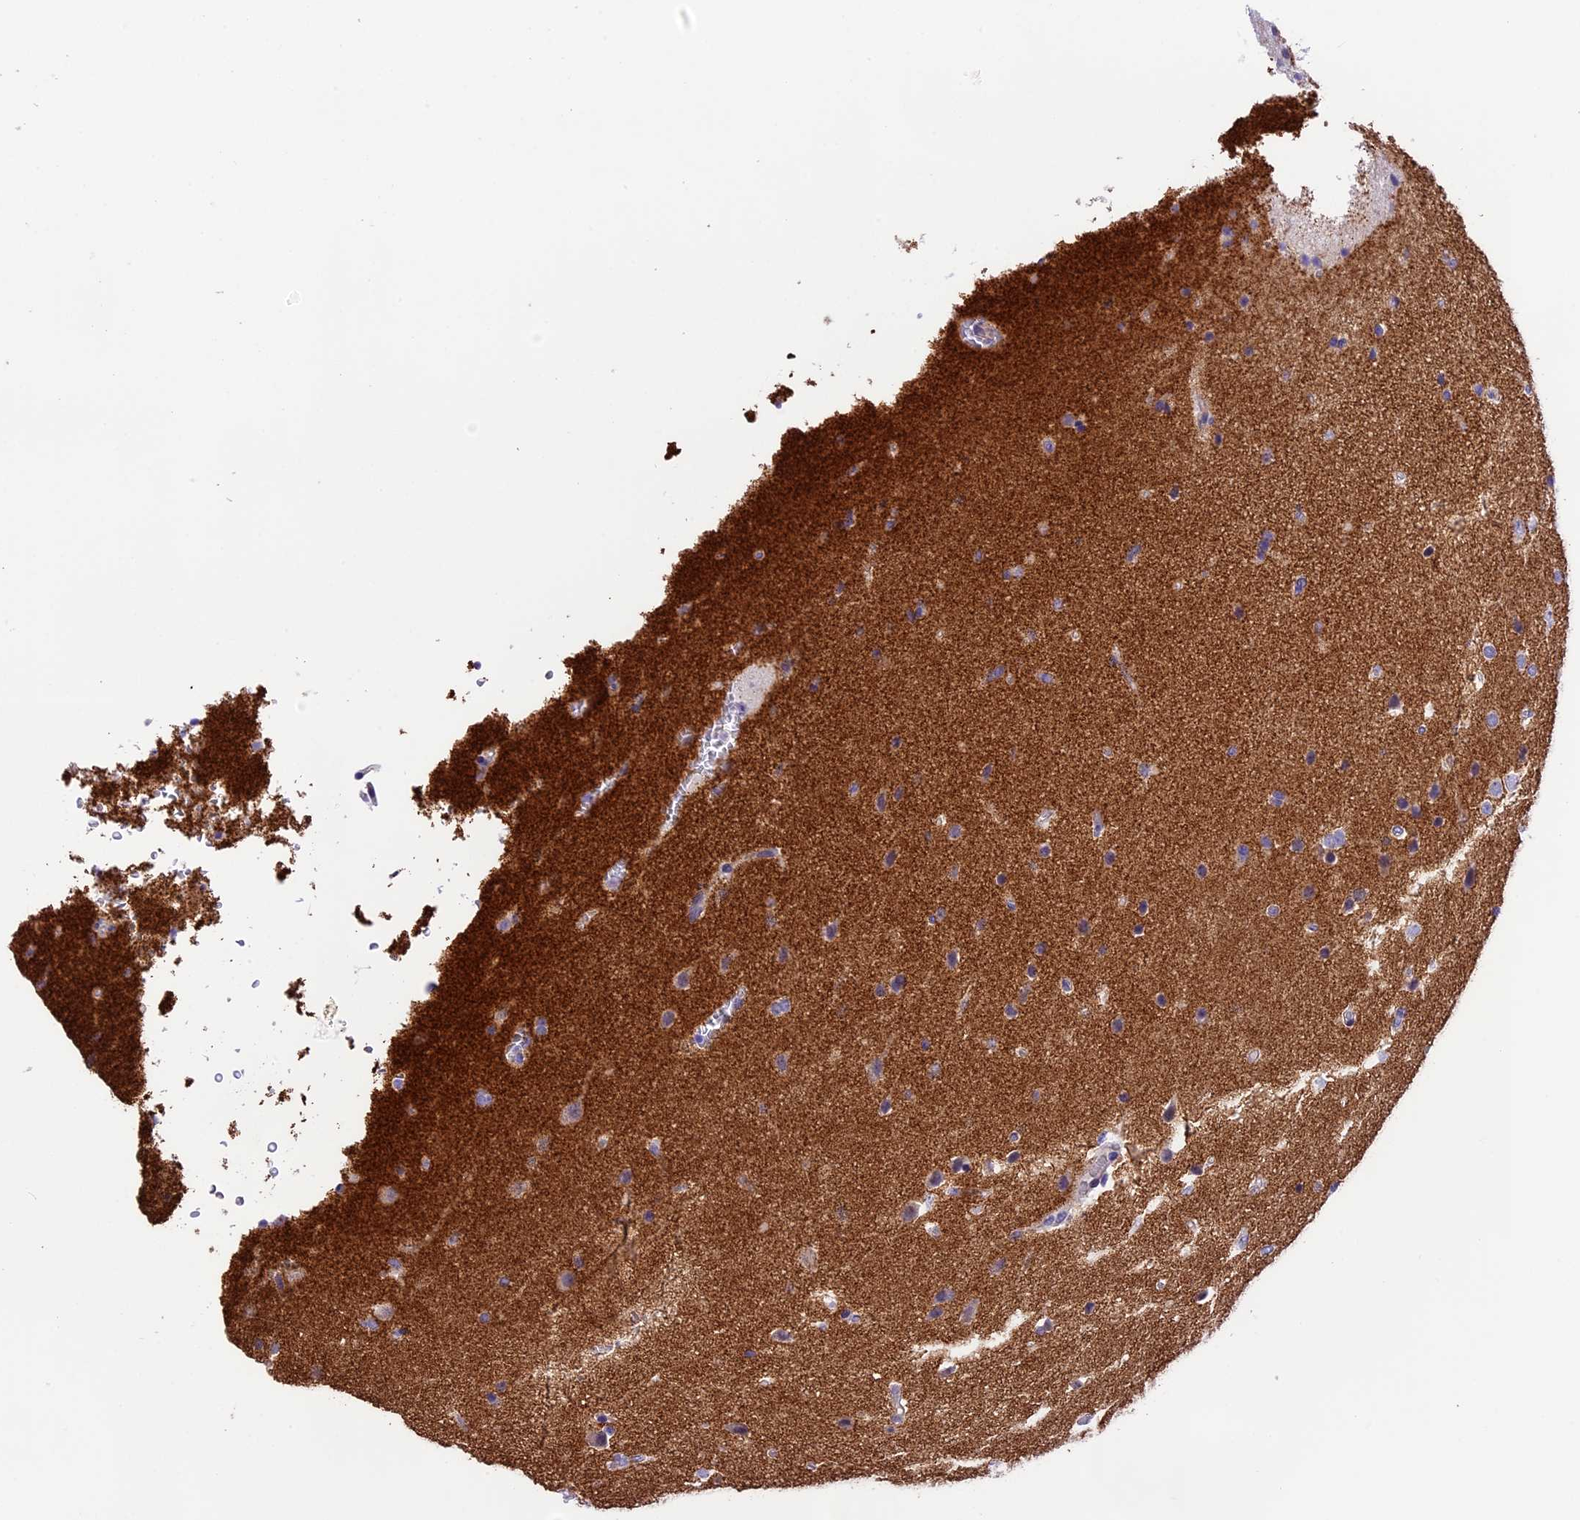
{"staining": {"intensity": "negative", "quantity": "none", "location": "none"}, "tissue": "glioma", "cell_type": "Tumor cells", "image_type": "cancer", "snomed": [{"axis": "morphology", "description": "Glioma, malignant, Low grade"}, {"axis": "topography", "description": "Brain"}], "caption": "This is an IHC micrograph of human malignant low-grade glioma. There is no staining in tumor cells.", "gene": "PRR15", "patient": {"sex": "female", "age": 37}}